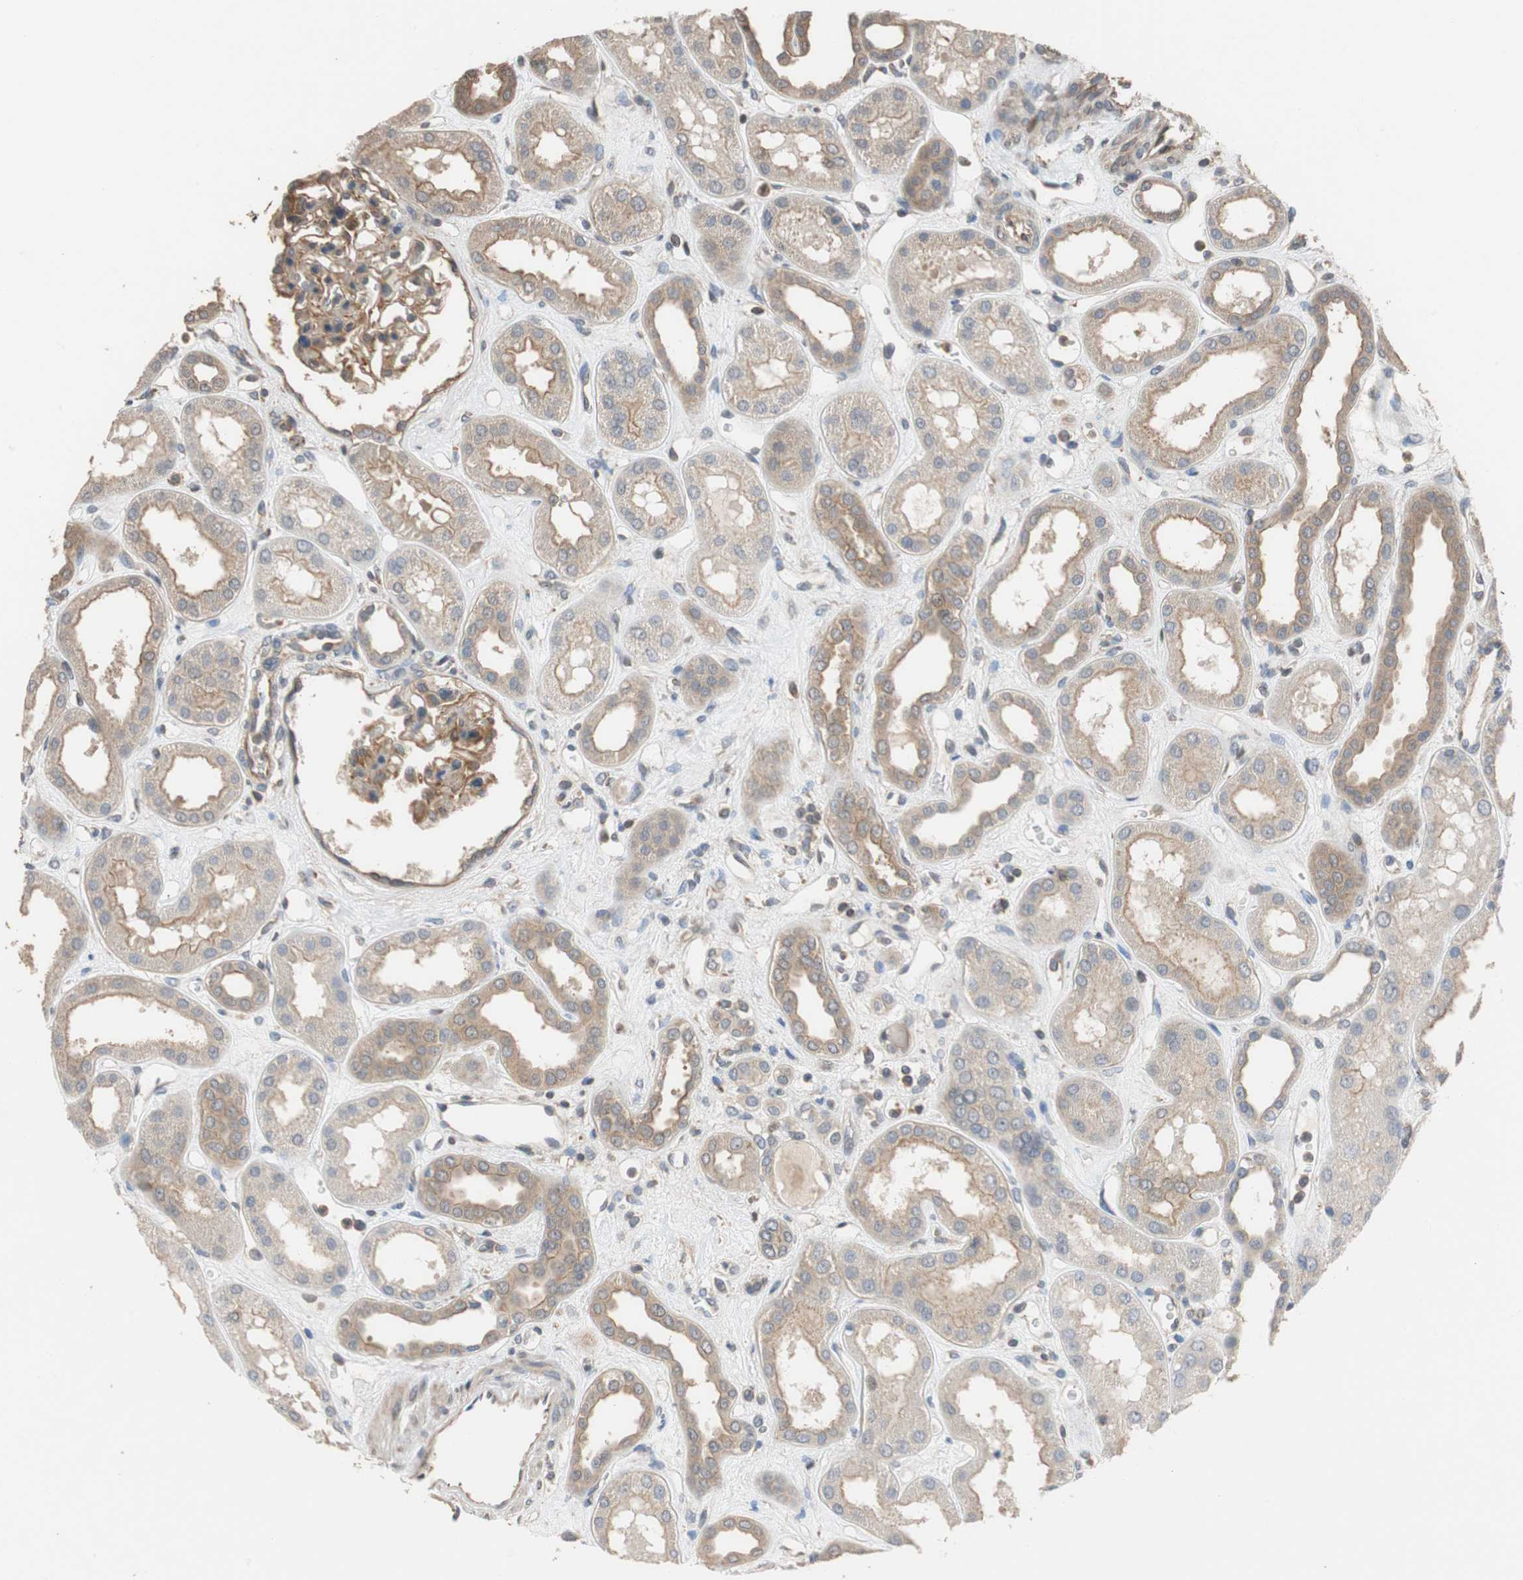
{"staining": {"intensity": "moderate", "quantity": ">75%", "location": "cytoplasmic/membranous"}, "tissue": "kidney", "cell_type": "Cells in glomeruli", "image_type": "normal", "snomed": [{"axis": "morphology", "description": "Normal tissue, NOS"}, {"axis": "topography", "description": "Kidney"}], "caption": "High-magnification brightfield microscopy of unremarkable kidney stained with DAB (3,3'-diaminobenzidine) (brown) and counterstained with hematoxylin (blue). cells in glomeruli exhibit moderate cytoplasmic/membranous positivity is appreciated in approximately>75% of cells. (DAB (3,3'-diaminobenzidine) = brown stain, brightfield microscopy at high magnification).", "gene": "MAP4K2", "patient": {"sex": "male", "age": 59}}